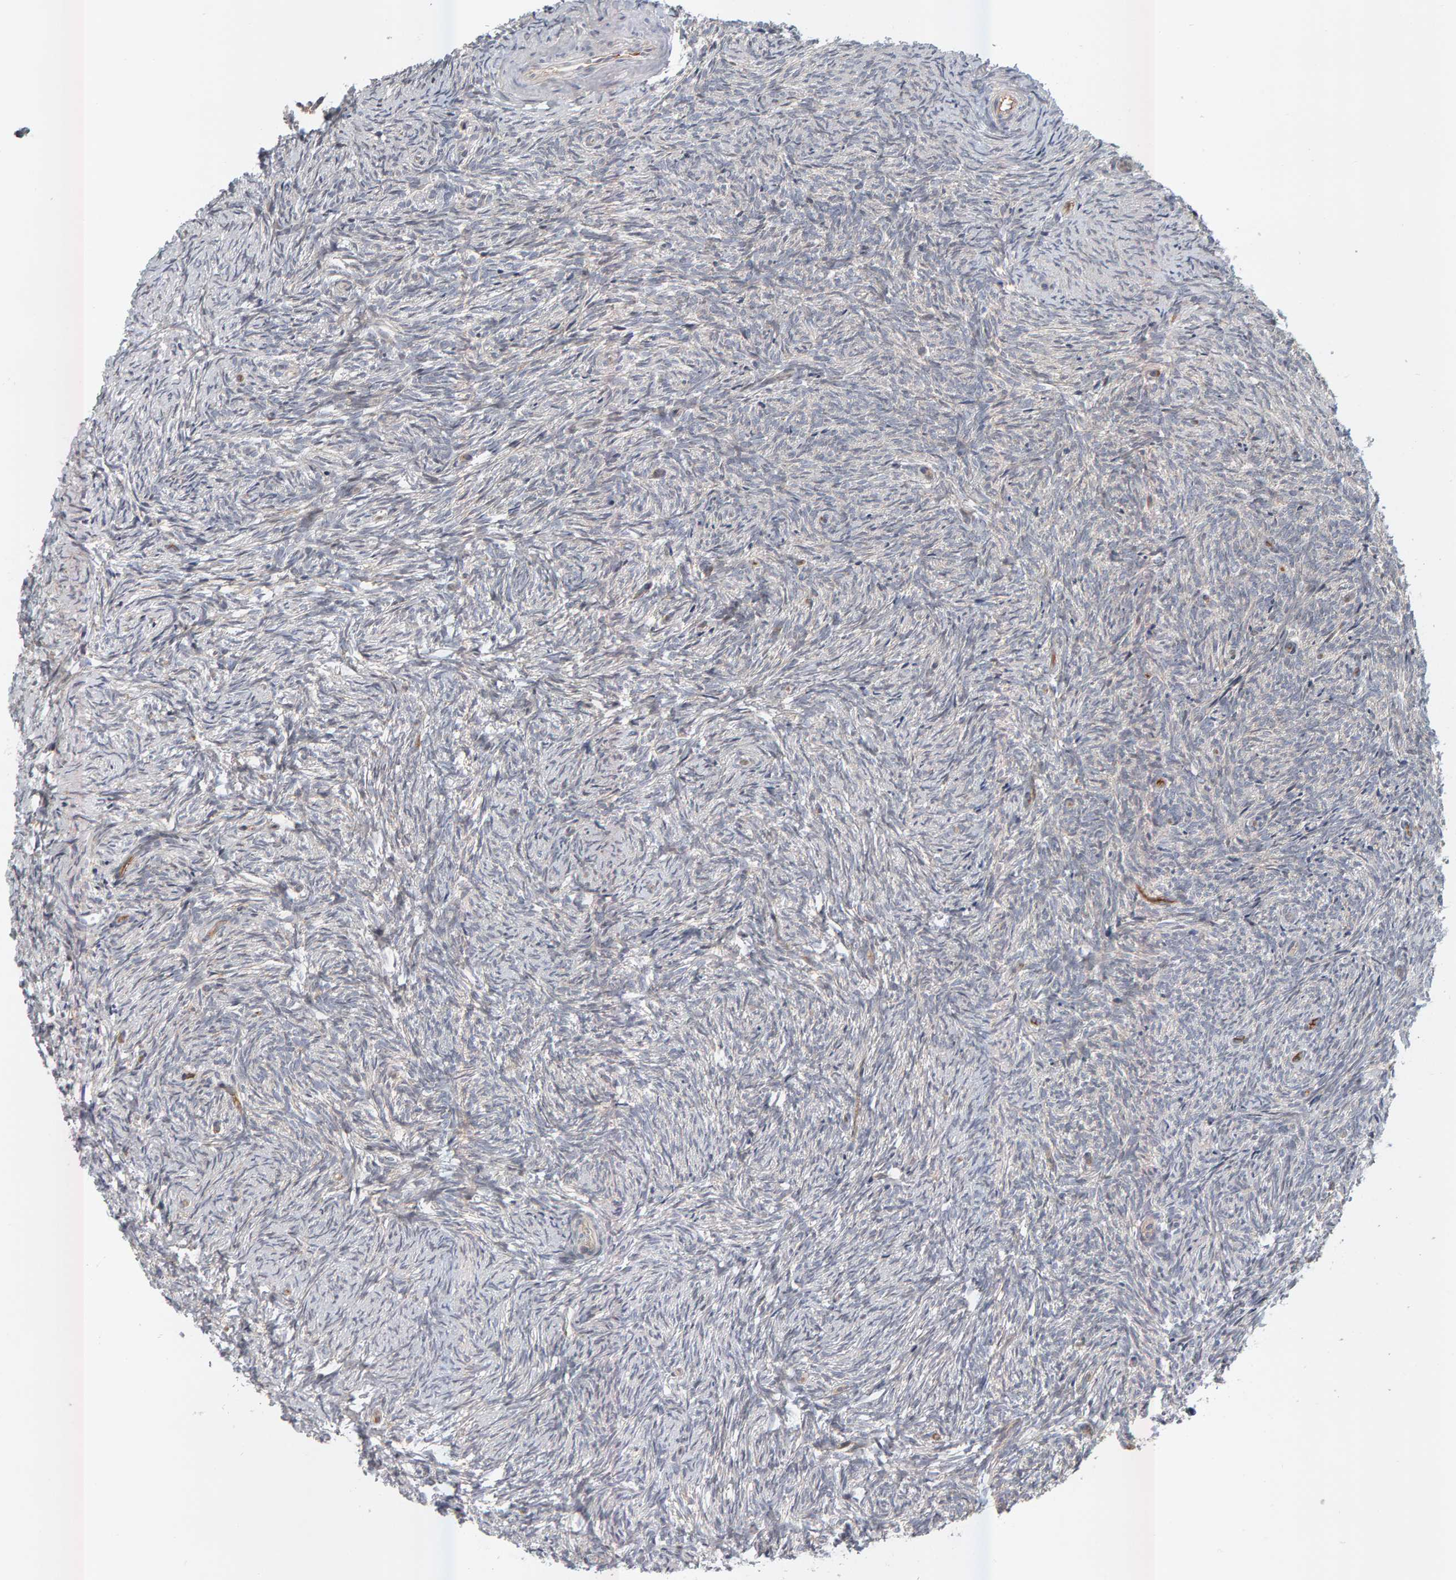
{"staining": {"intensity": "weak", "quantity": ">75%", "location": "cytoplasmic/membranous"}, "tissue": "ovary", "cell_type": "Follicle cells", "image_type": "normal", "snomed": [{"axis": "morphology", "description": "Normal tissue, NOS"}, {"axis": "topography", "description": "Ovary"}], "caption": "A photomicrograph of ovary stained for a protein displays weak cytoplasmic/membranous brown staining in follicle cells. Immunohistochemistry stains the protein in brown and the nuclei are stained blue.", "gene": "ZNF160", "patient": {"sex": "female", "age": 41}}